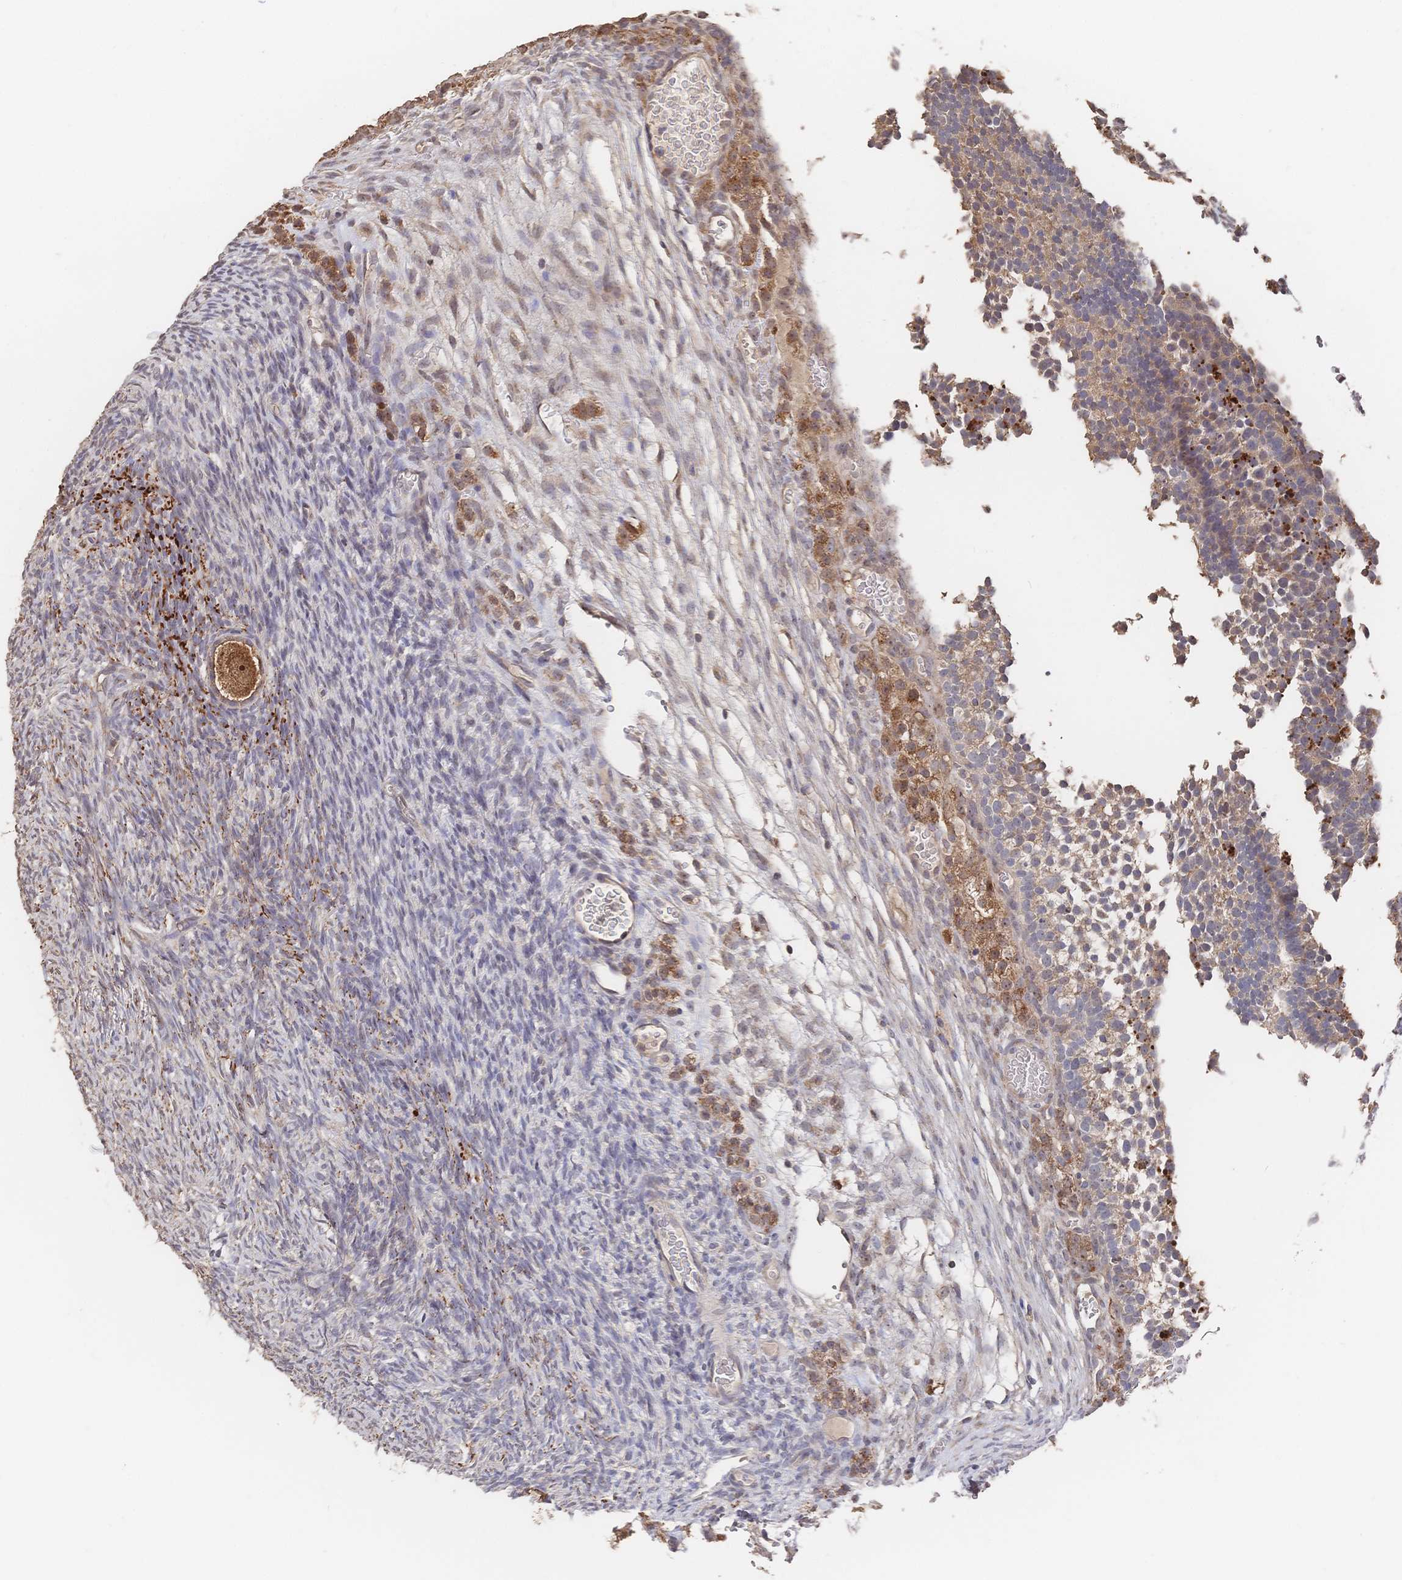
{"staining": {"intensity": "strong", "quantity": "25%-75%", "location": "cytoplasmic/membranous,nuclear"}, "tissue": "ovary", "cell_type": "Follicle cells", "image_type": "normal", "snomed": [{"axis": "morphology", "description": "Normal tissue, NOS"}, {"axis": "topography", "description": "Ovary"}], "caption": "Ovary stained with immunohistochemistry shows strong cytoplasmic/membranous,nuclear staining in approximately 25%-75% of follicle cells.", "gene": "DNAJA4", "patient": {"sex": "female", "age": 34}}